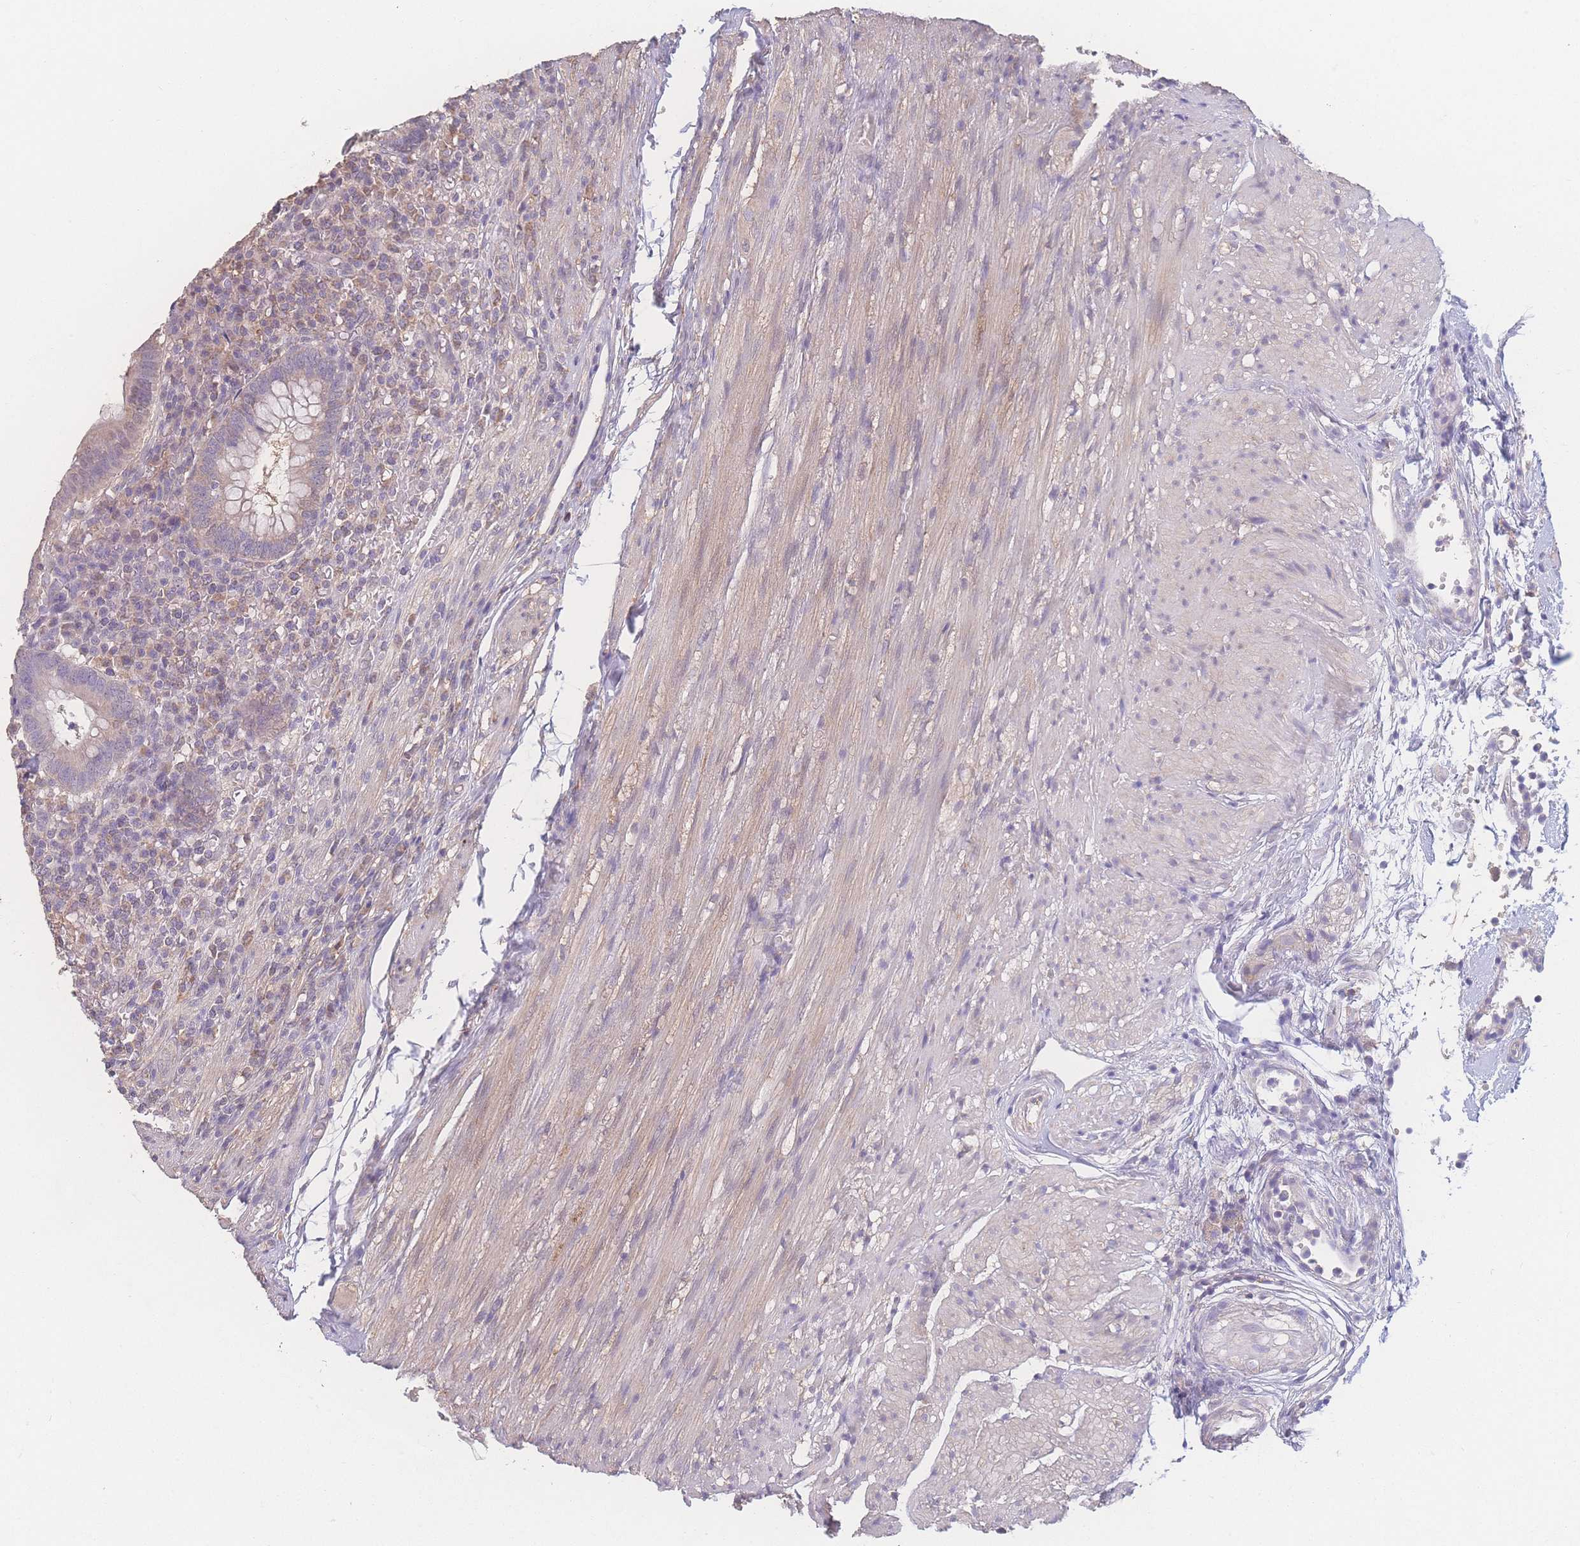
{"staining": {"intensity": "weak", "quantity": "<25%", "location": "cytoplasmic/membranous"}, "tissue": "appendix", "cell_type": "Glandular cells", "image_type": "normal", "snomed": [{"axis": "morphology", "description": "Normal tissue, NOS"}, {"axis": "topography", "description": "Appendix"}], "caption": "DAB immunohistochemical staining of benign appendix exhibits no significant positivity in glandular cells. (IHC, brightfield microscopy, high magnification).", "gene": "GIPR", "patient": {"sex": "male", "age": 83}}